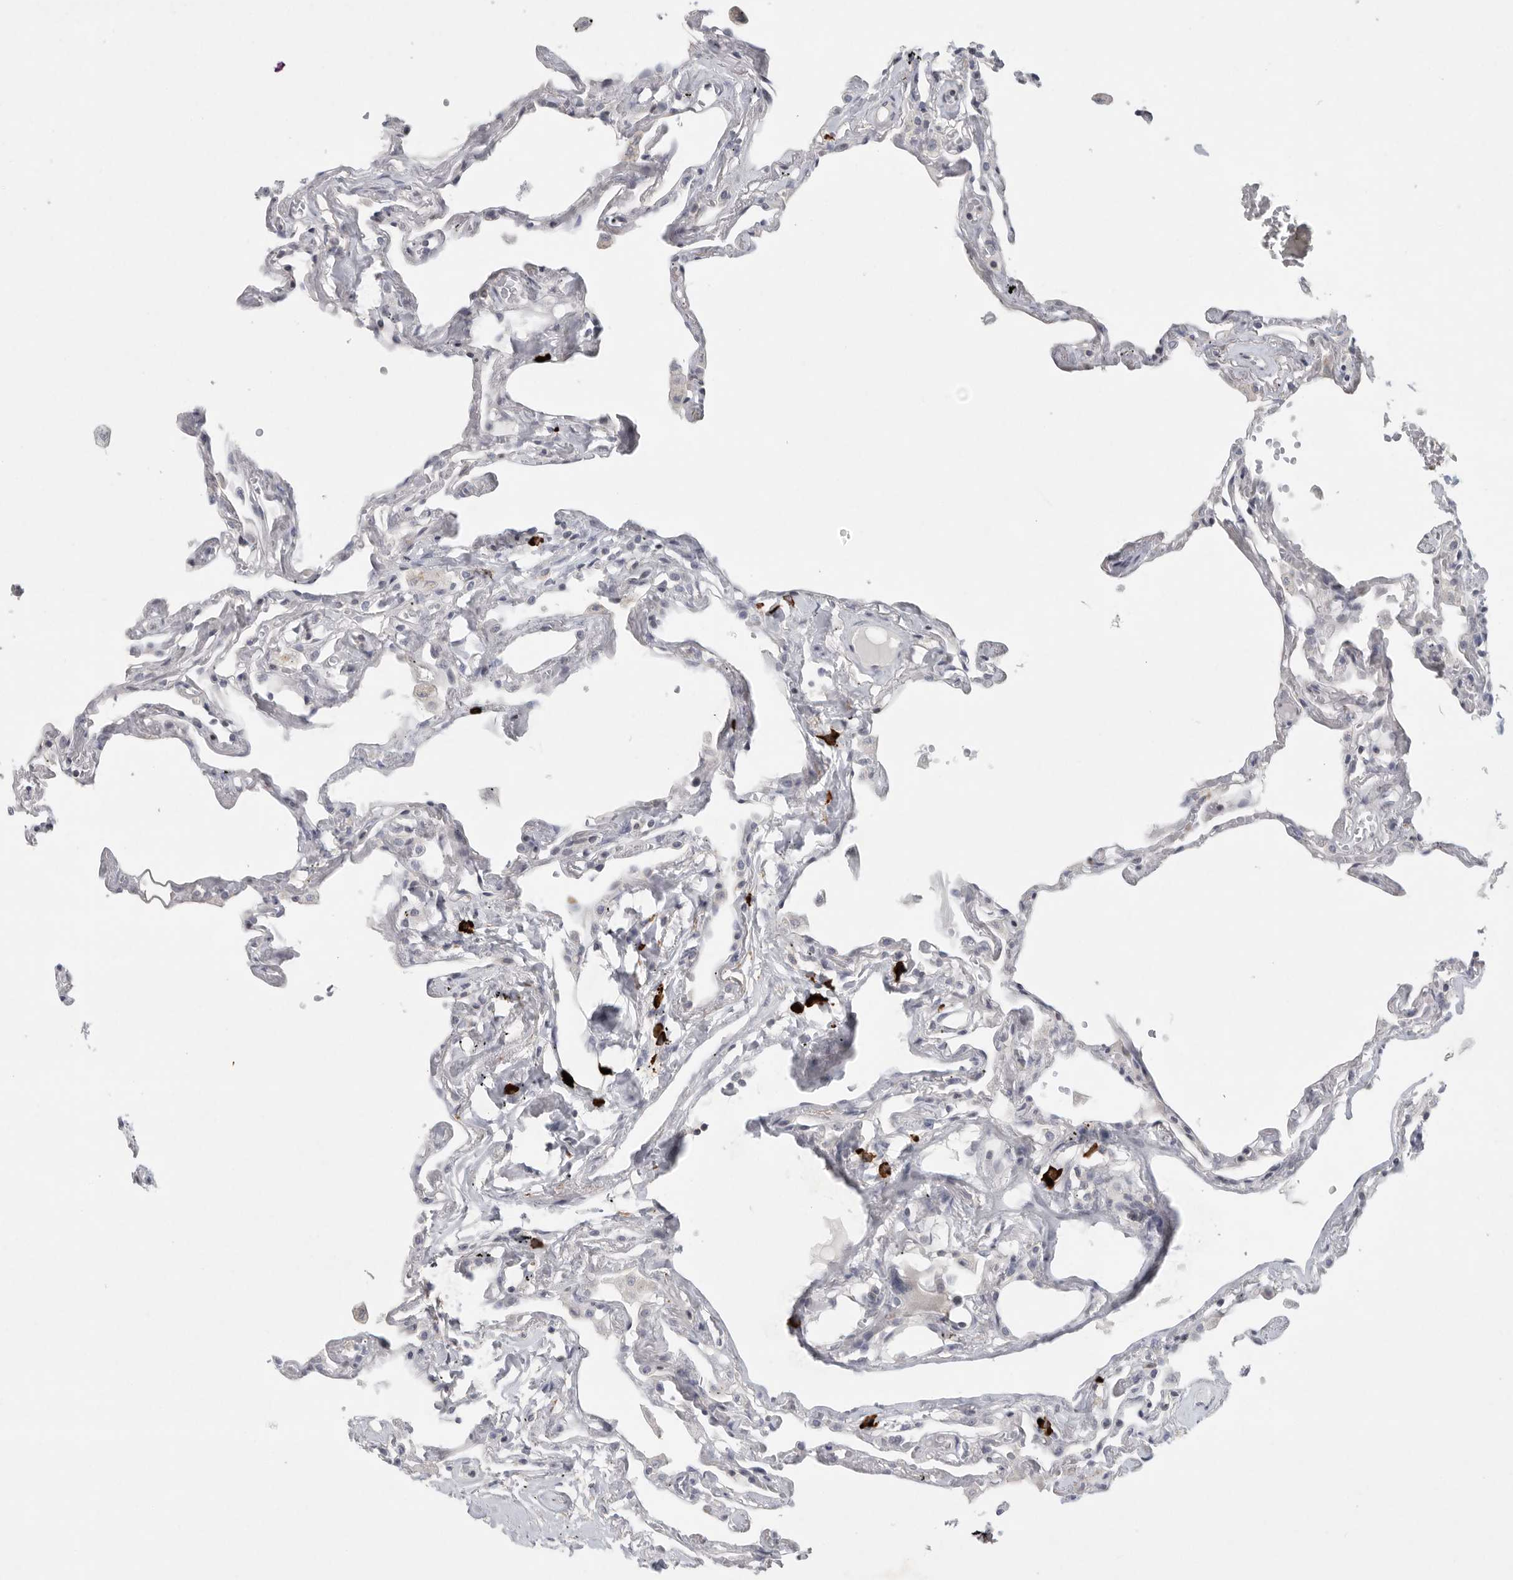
{"staining": {"intensity": "negative", "quantity": "none", "location": "none"}, "tissue": "lung", "cell_type": "Alveolar cells", "image_type": "normal", "snomed": [{"axis": "morphology", "description": "Normal tissue, NOS"}, {"axis": "topography", "description": "Lung"}], "caption": "Alveolar cells are negative for brown protein staining in unremarkable lung. Brightfield microscopy of immunohistochemistry stained with DAB (brown) and hematoxylin (blue), captured at high magnification.", "gene": "TMEM69", "patient": {"sex": "female", "age": 67}}